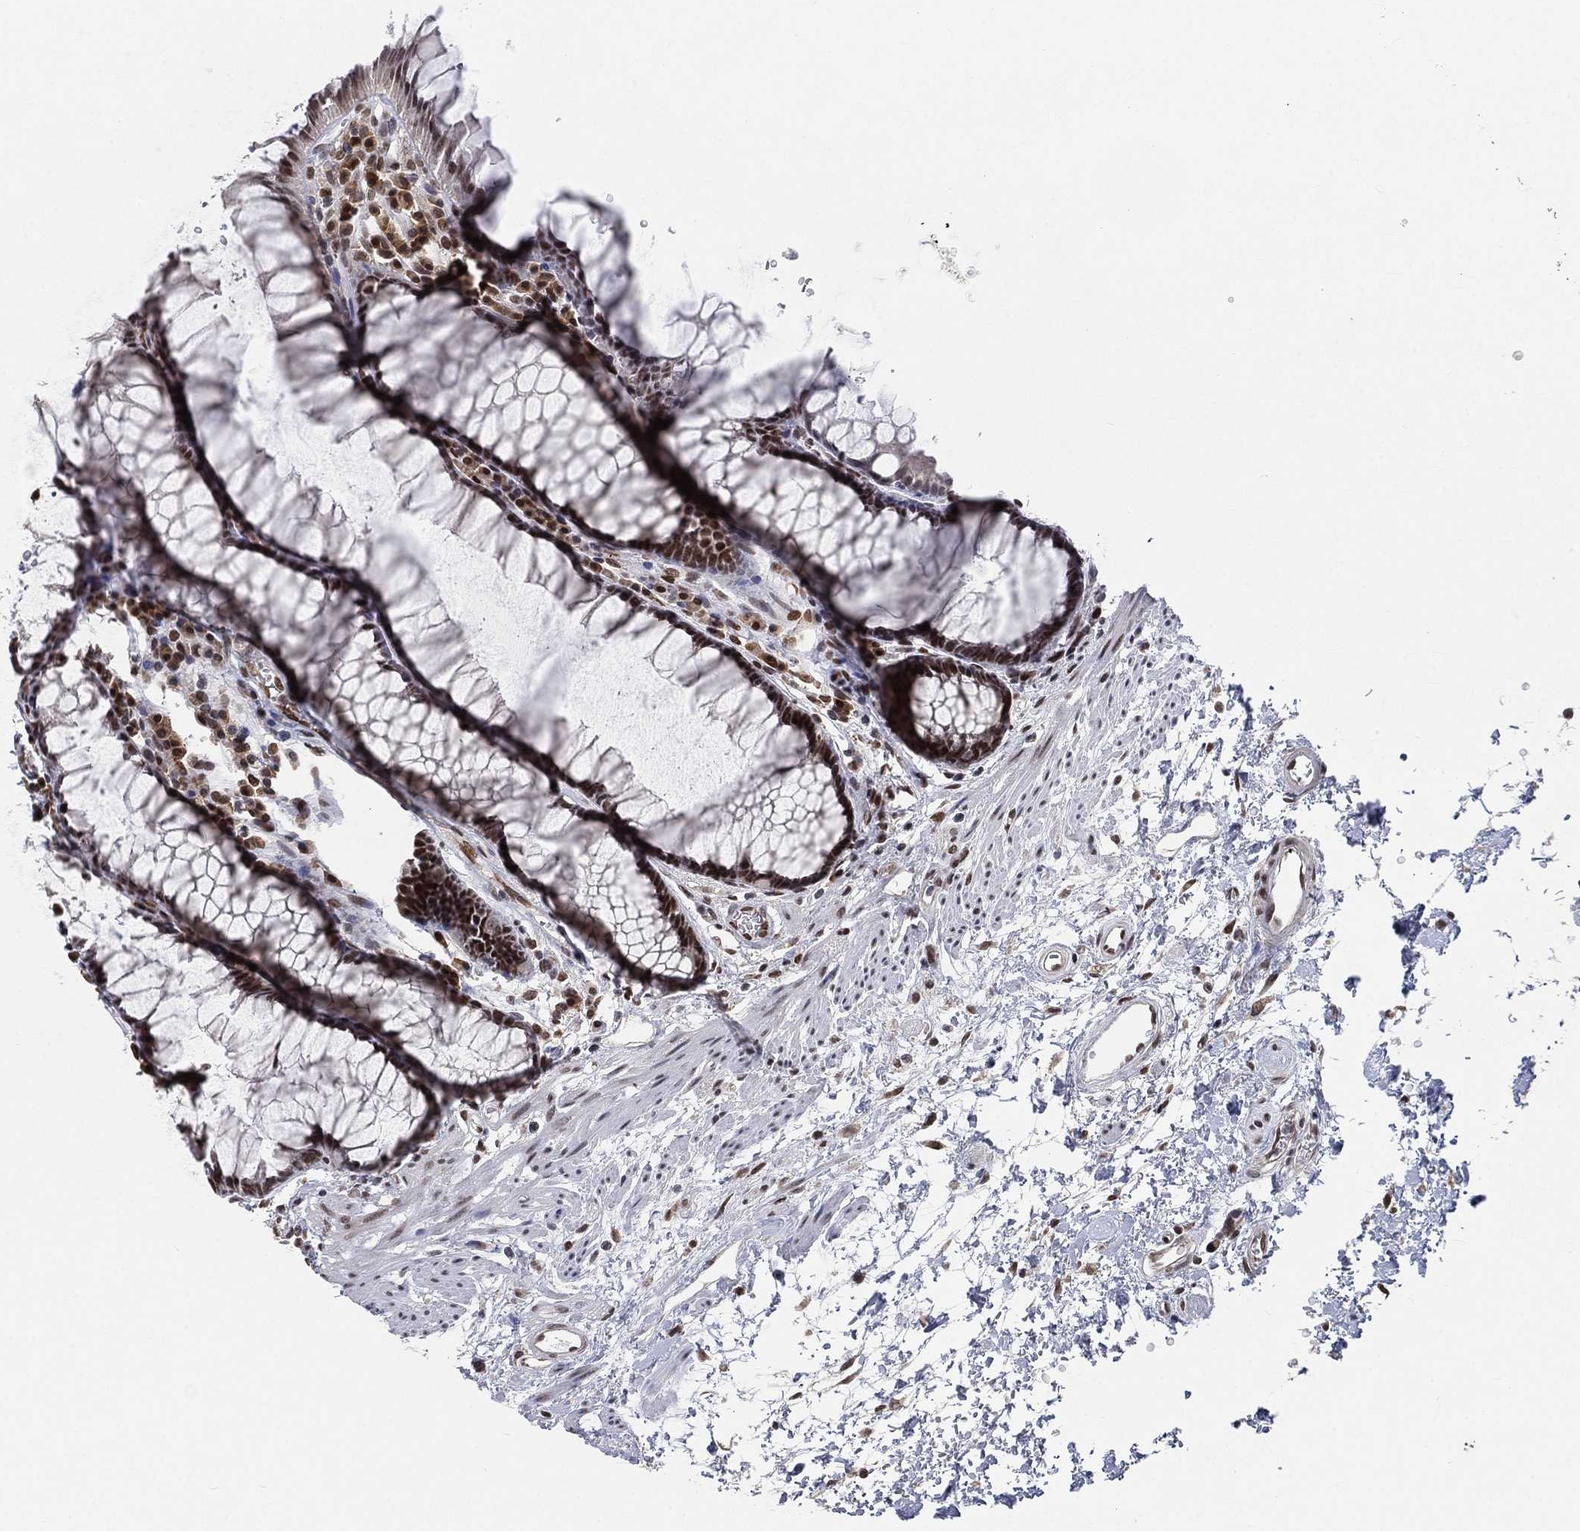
{"staining": {"intensity": "moderate", "quantity": "25%-75%", "location": "nuclear"}, "tissue": "rectum", "cell_type": "Glandular cells", "image_type": "normal", "snomed": [{"axis": "morphology", "description": "Normal tissue, NOS"}, {"axis": "topography", "description": "Rectum"}], "caption": "A medium amount of moderate nuclear expression is seen in approximately 25%-75% of glandular cells in unremarkable rectum.", "gene": "YLPM1", "patient": {"sex": "female", "age": 68}}